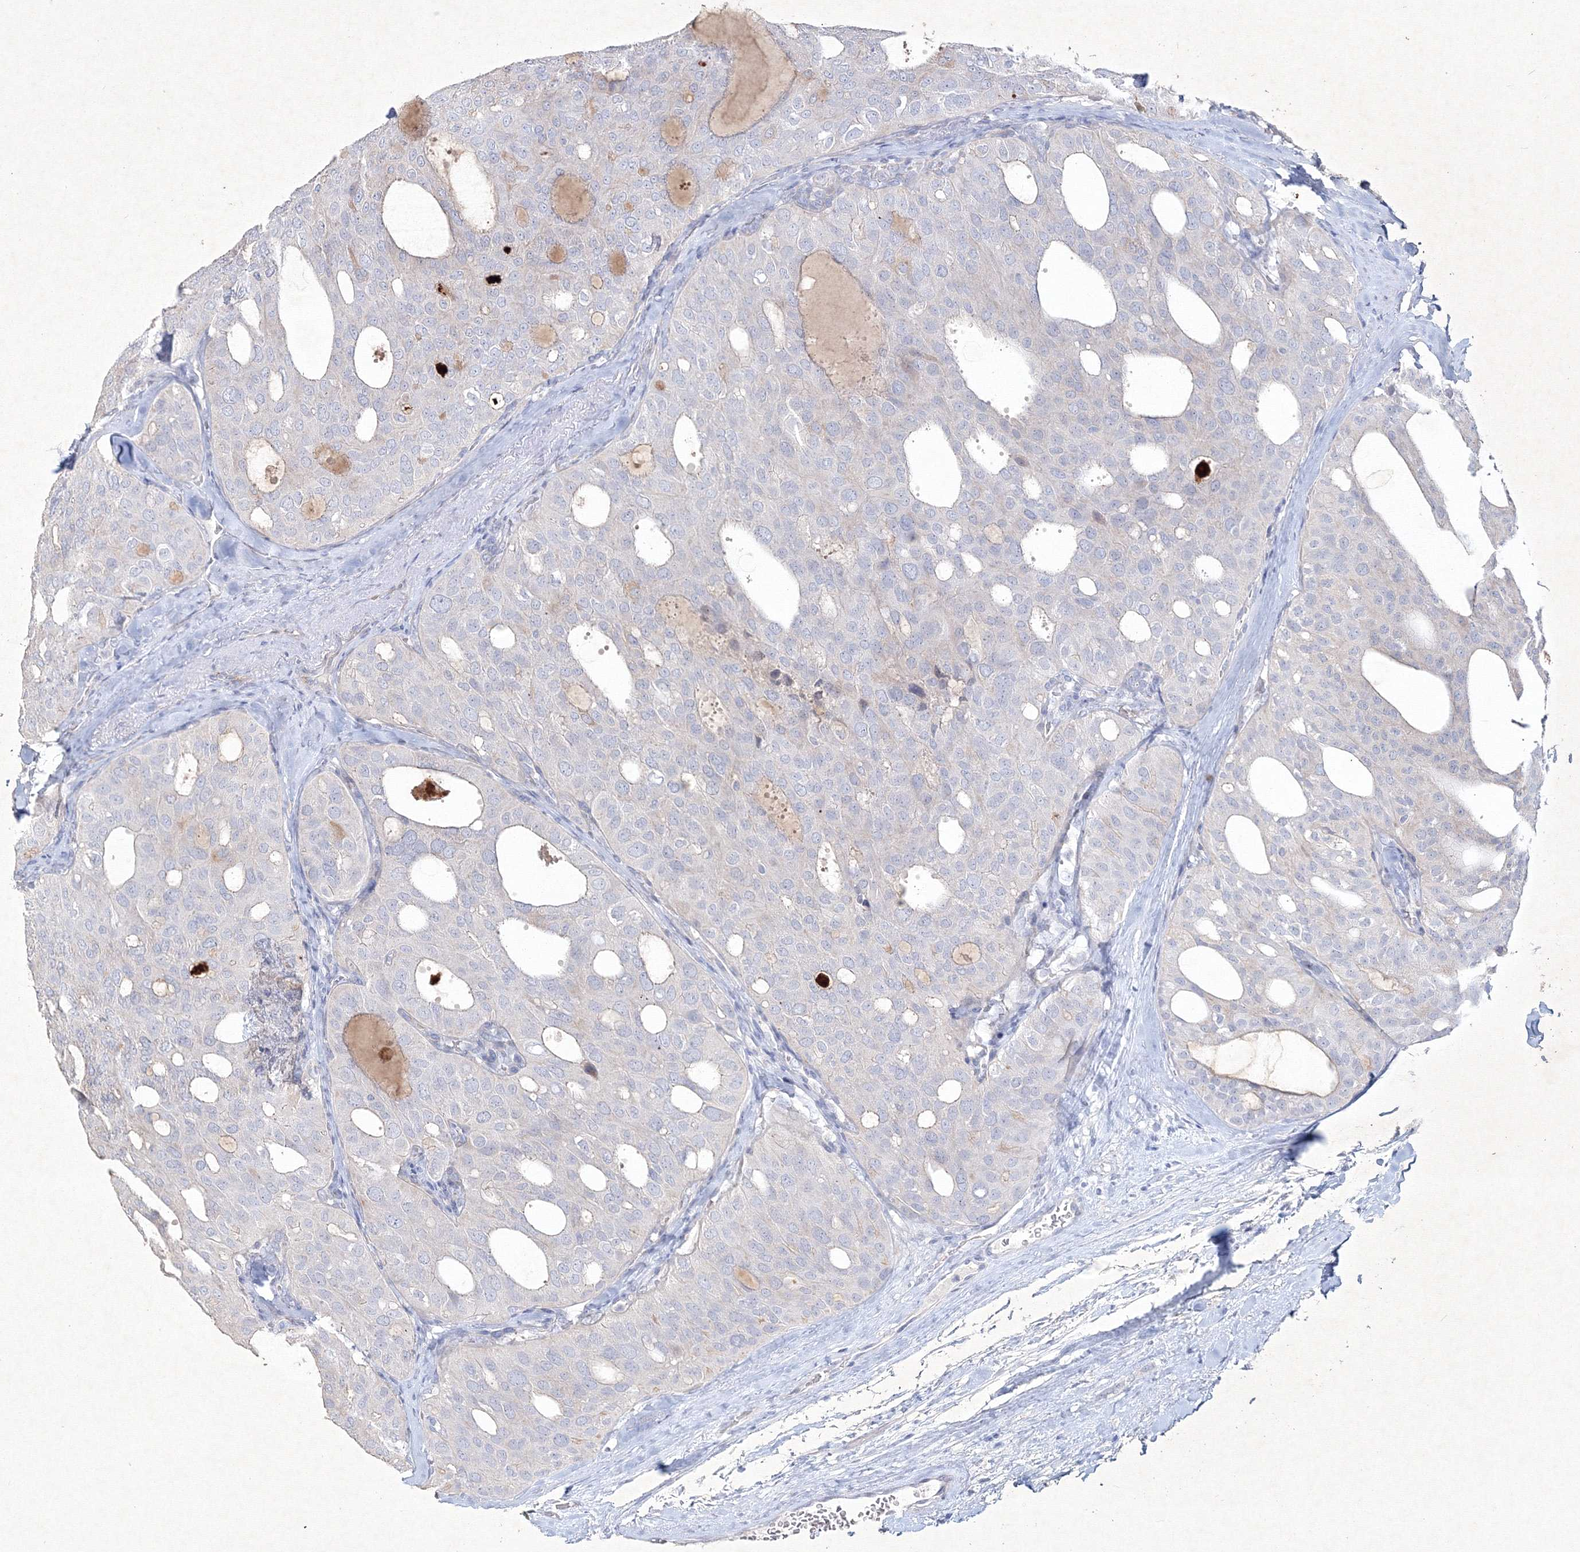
{"staining": {"intensity": "negative", "quantity": "none", "location": "none"}, "tissue": "thyroid cancer", "cell_type": "Tumor cells", "image_type": "cancer", "snomed": [{"axis": "morphology", "description": "Follicular adenoma carcinoma, NOS"}, {"axis": "topography", "description": "Thyroid gland"}], "caption": "Tumor cells are negative for protein expression in human thyroid cancer (follicular adenoma carcinoma). (DAB immunohistochemistry with hematoxylin counter stain).", "gene": "CXXC4", "patient": {"sex": "male", "age": 75}}